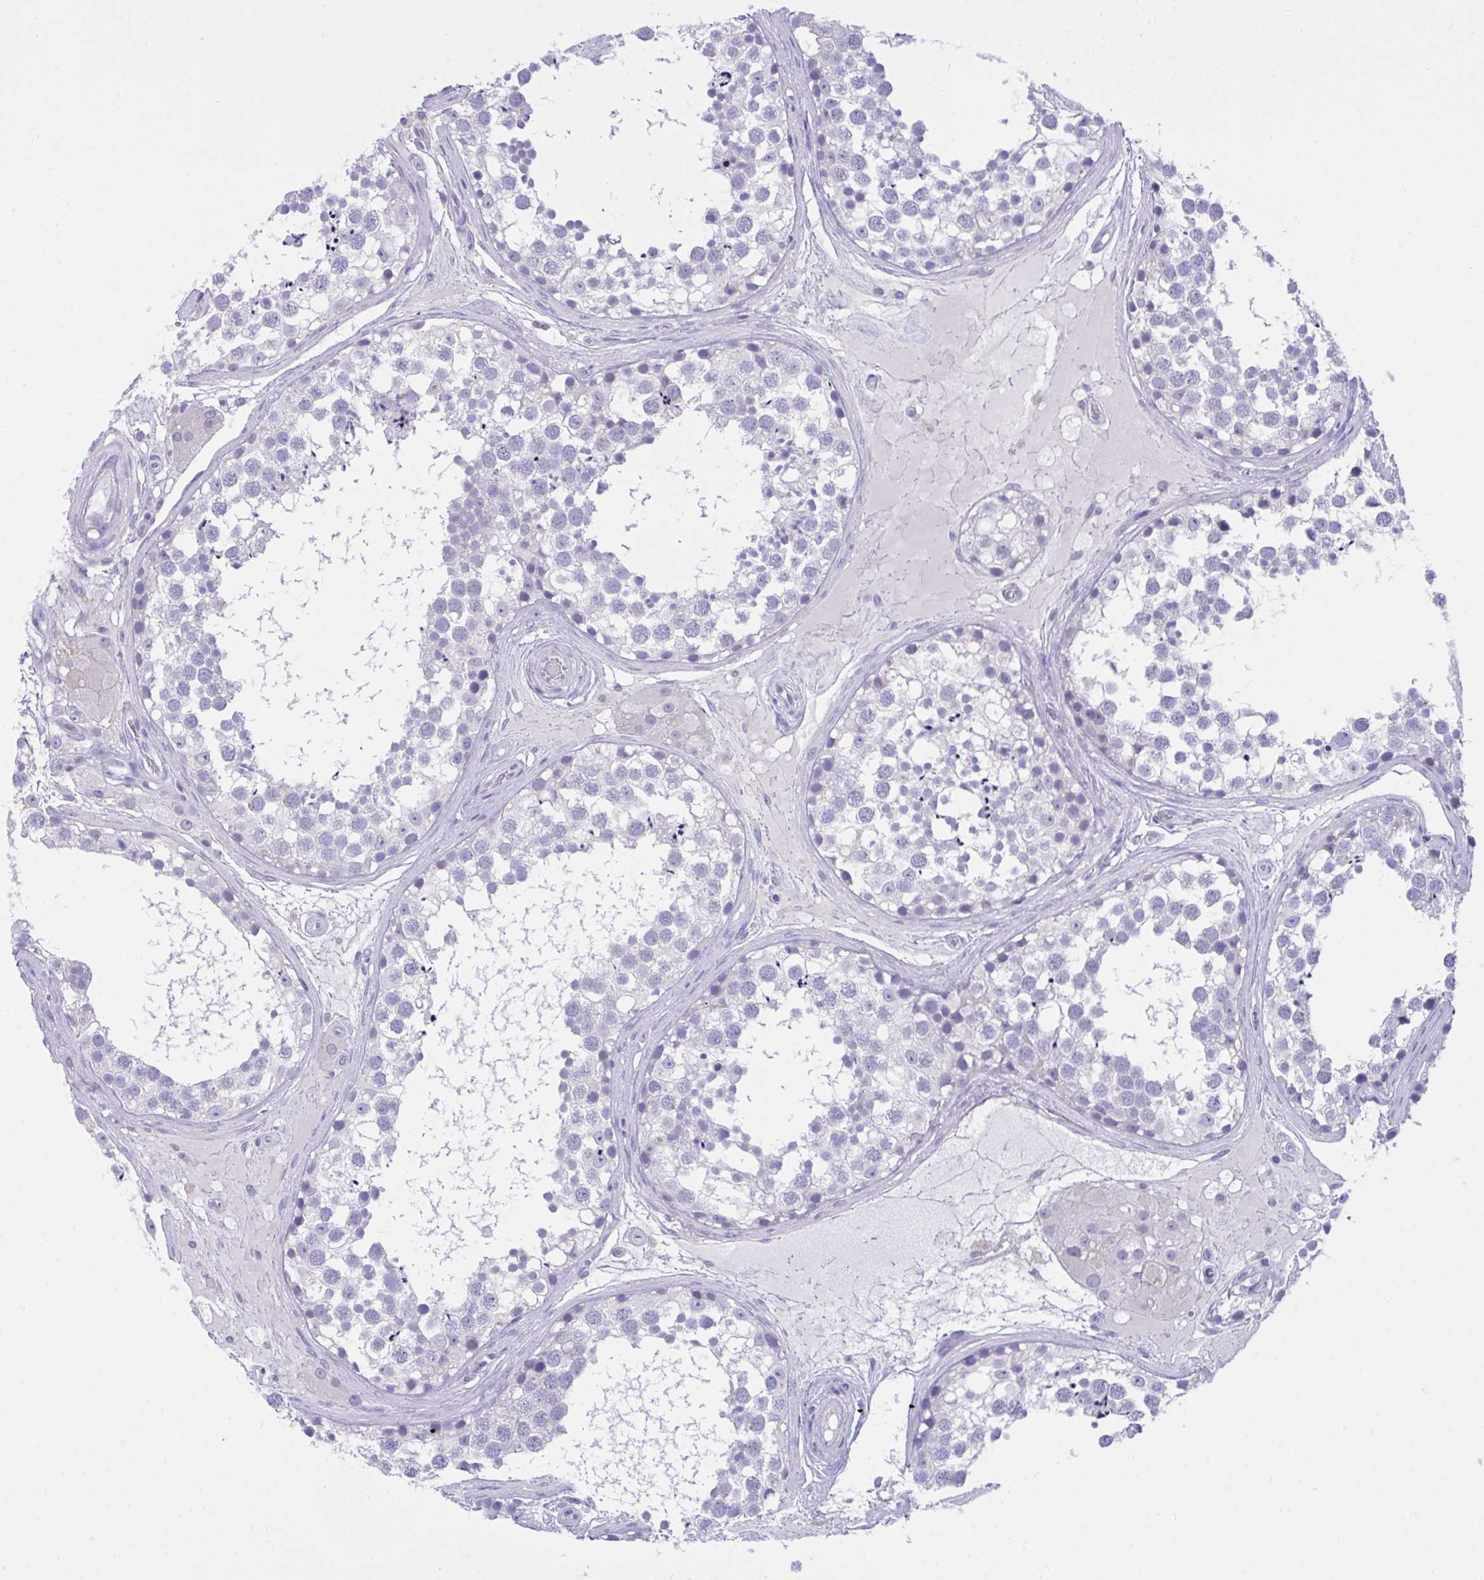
{"staining": {"intensity": "negative", "quantity": "none", "location": "none"}, "tissue": "testis", "cell_type": "Cells in seminiferous ducts", "image_type": "normal", "snomed": [{"axis": "morphology", "description": "Normal tissue, NOS"}, {"axis": "morphology", "description": "Seminoma, NOS"}, {"axis": "topography", "description": "Testis"}], "caption": "A histopathology image of human testis is negative for staining in cells in seminiferous ducts. (DAB (3,3'-diaminobenzidine) immunohistochemistry, high magnification).", "gene": "PLEKHH1", "patient": {"sex": "male", "age": 65}}